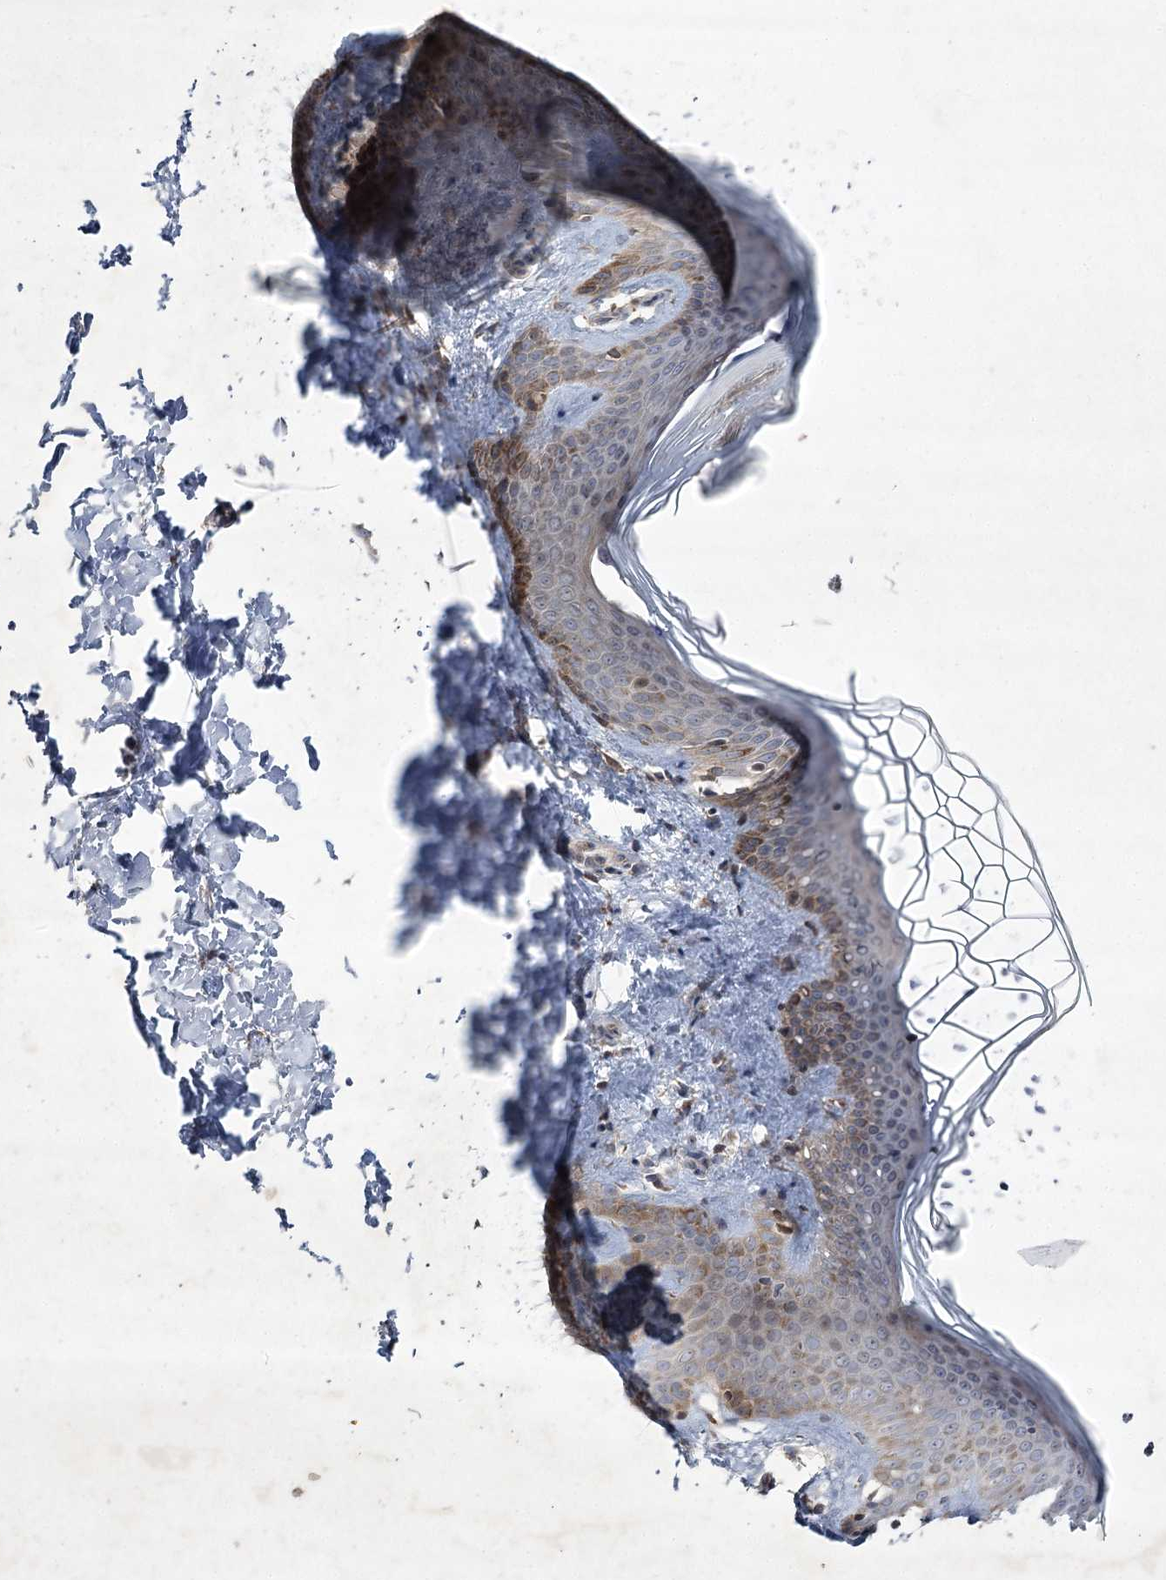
{"staining": {"intensity": "moderate", "quantity": ">75%", "location": "cytoplasmic/membranous"}, "tissue": "skin", "cell_type": "Fibroblasts", "image_type": "normal", "snomed": [{"axis": "morphology", "description": "Normal tissue, NOS"}, {"axis": "topography", "description": "Skin"}], "caption": "A photomicrograph of human skin stained for a protein shows moderate cytoplasmic/membranous brown staining in fibroblasts. Using DAB (brown) and hematoxylin (blue) stains, captured at high magnification using brightfield microscopy.", "gene": "ALG9", "patient": {"sex": "male", "age": 36}}